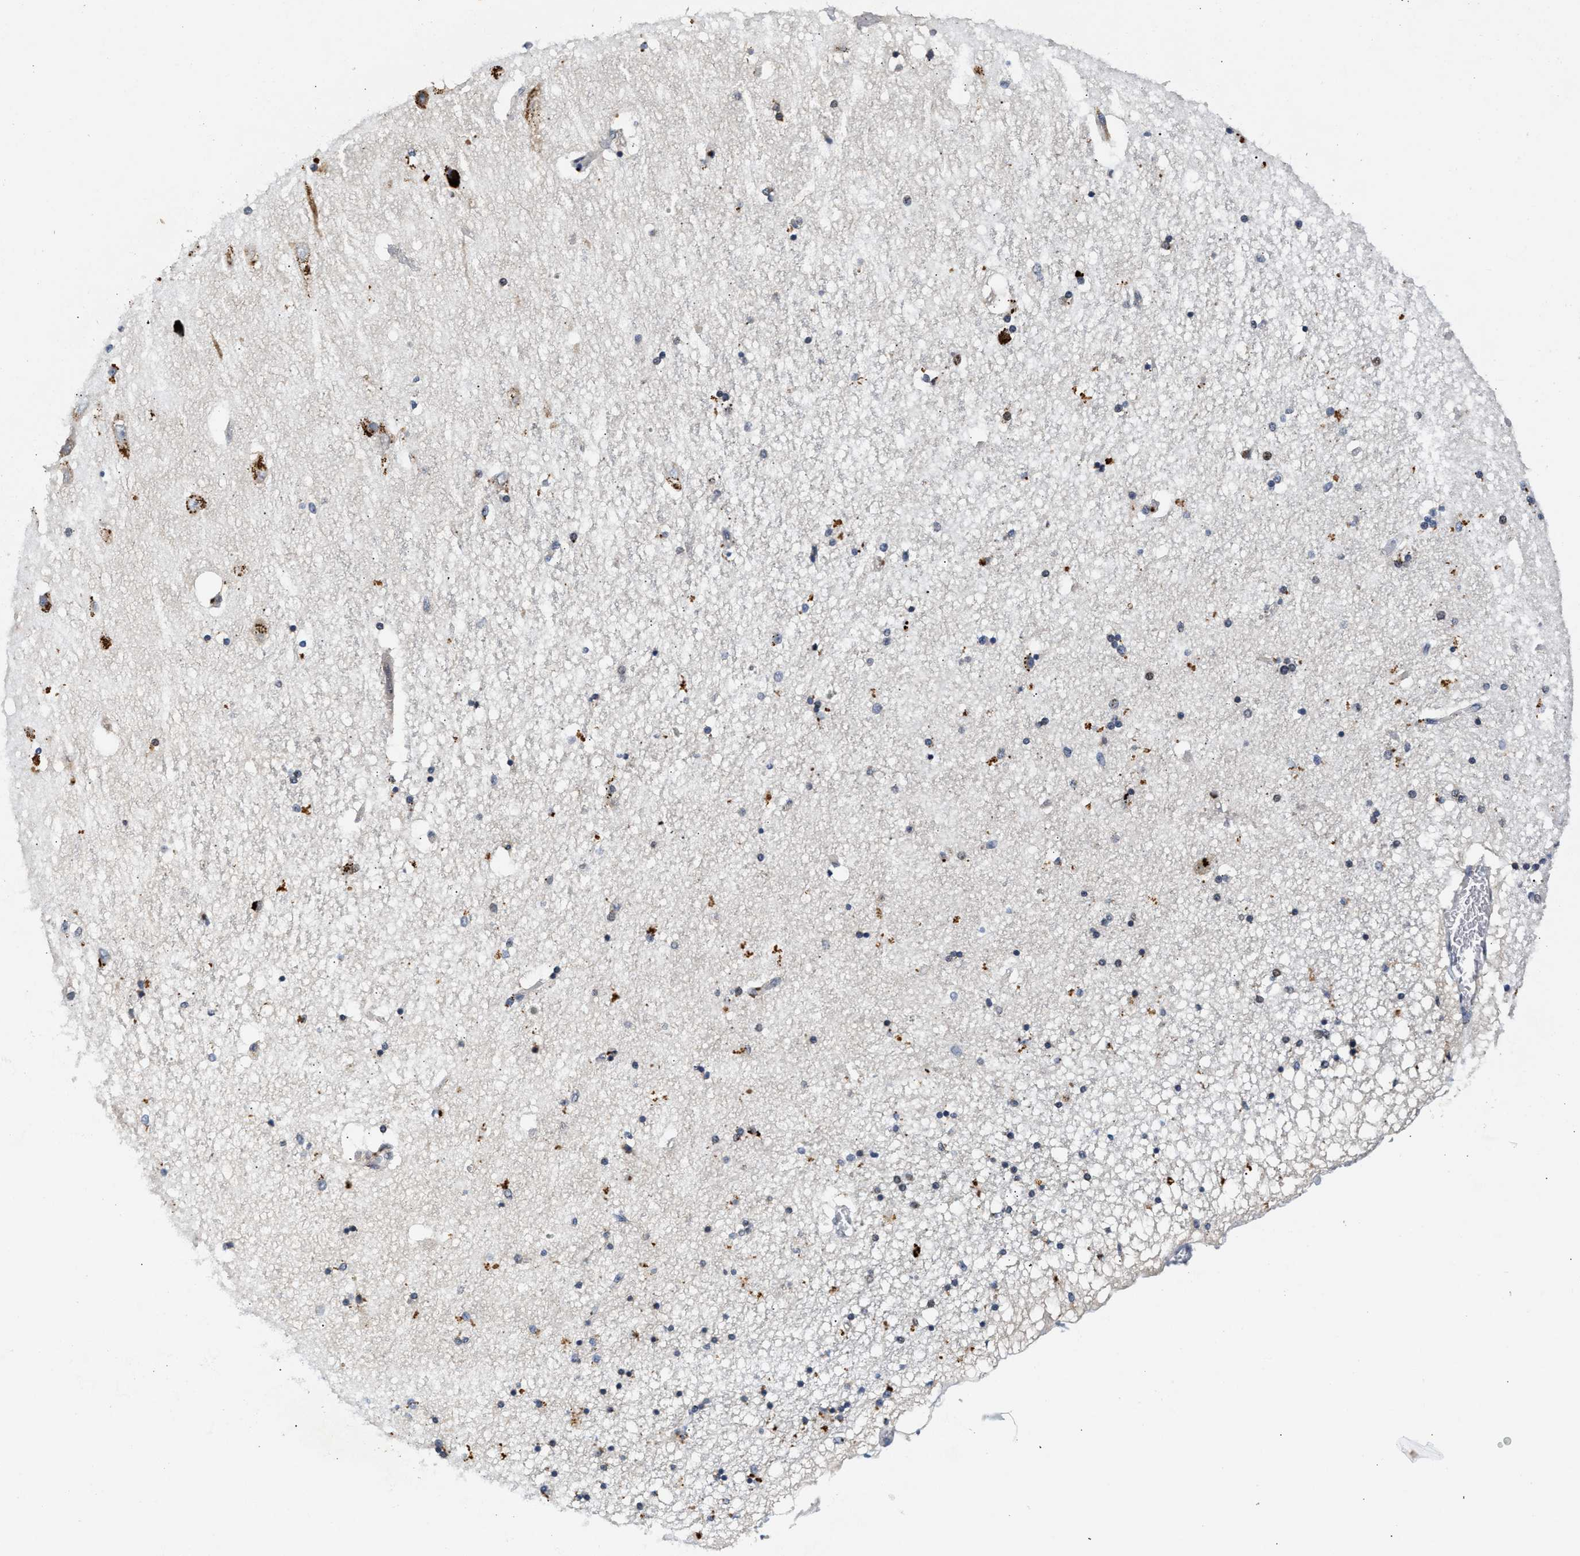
{"staining": {"intensity": "negative", "quantity": "none", "location": "none"}, "tissue": "hippocampus", "cell_type": "Glial cells", "image_type": "normal", "snomed": [{"axis": "morphology", "description": "Normal tissue, NOS"}, {"axis": "topography", "description": "Hippocampus"}], "caption": "Immunohistochemistry micrograph of normal human hippocampus stained for a protein (brown), which demonstrates no staining in glial cells. Brightfield microscopy of immunohistochemistry stained with DAB (3,3'-diaminobenzidine) (brown) and hematoxylin (blue), captured at high magnification.", "gene": "PPM1L", "patient": {"sex": "female", "age": 54}}